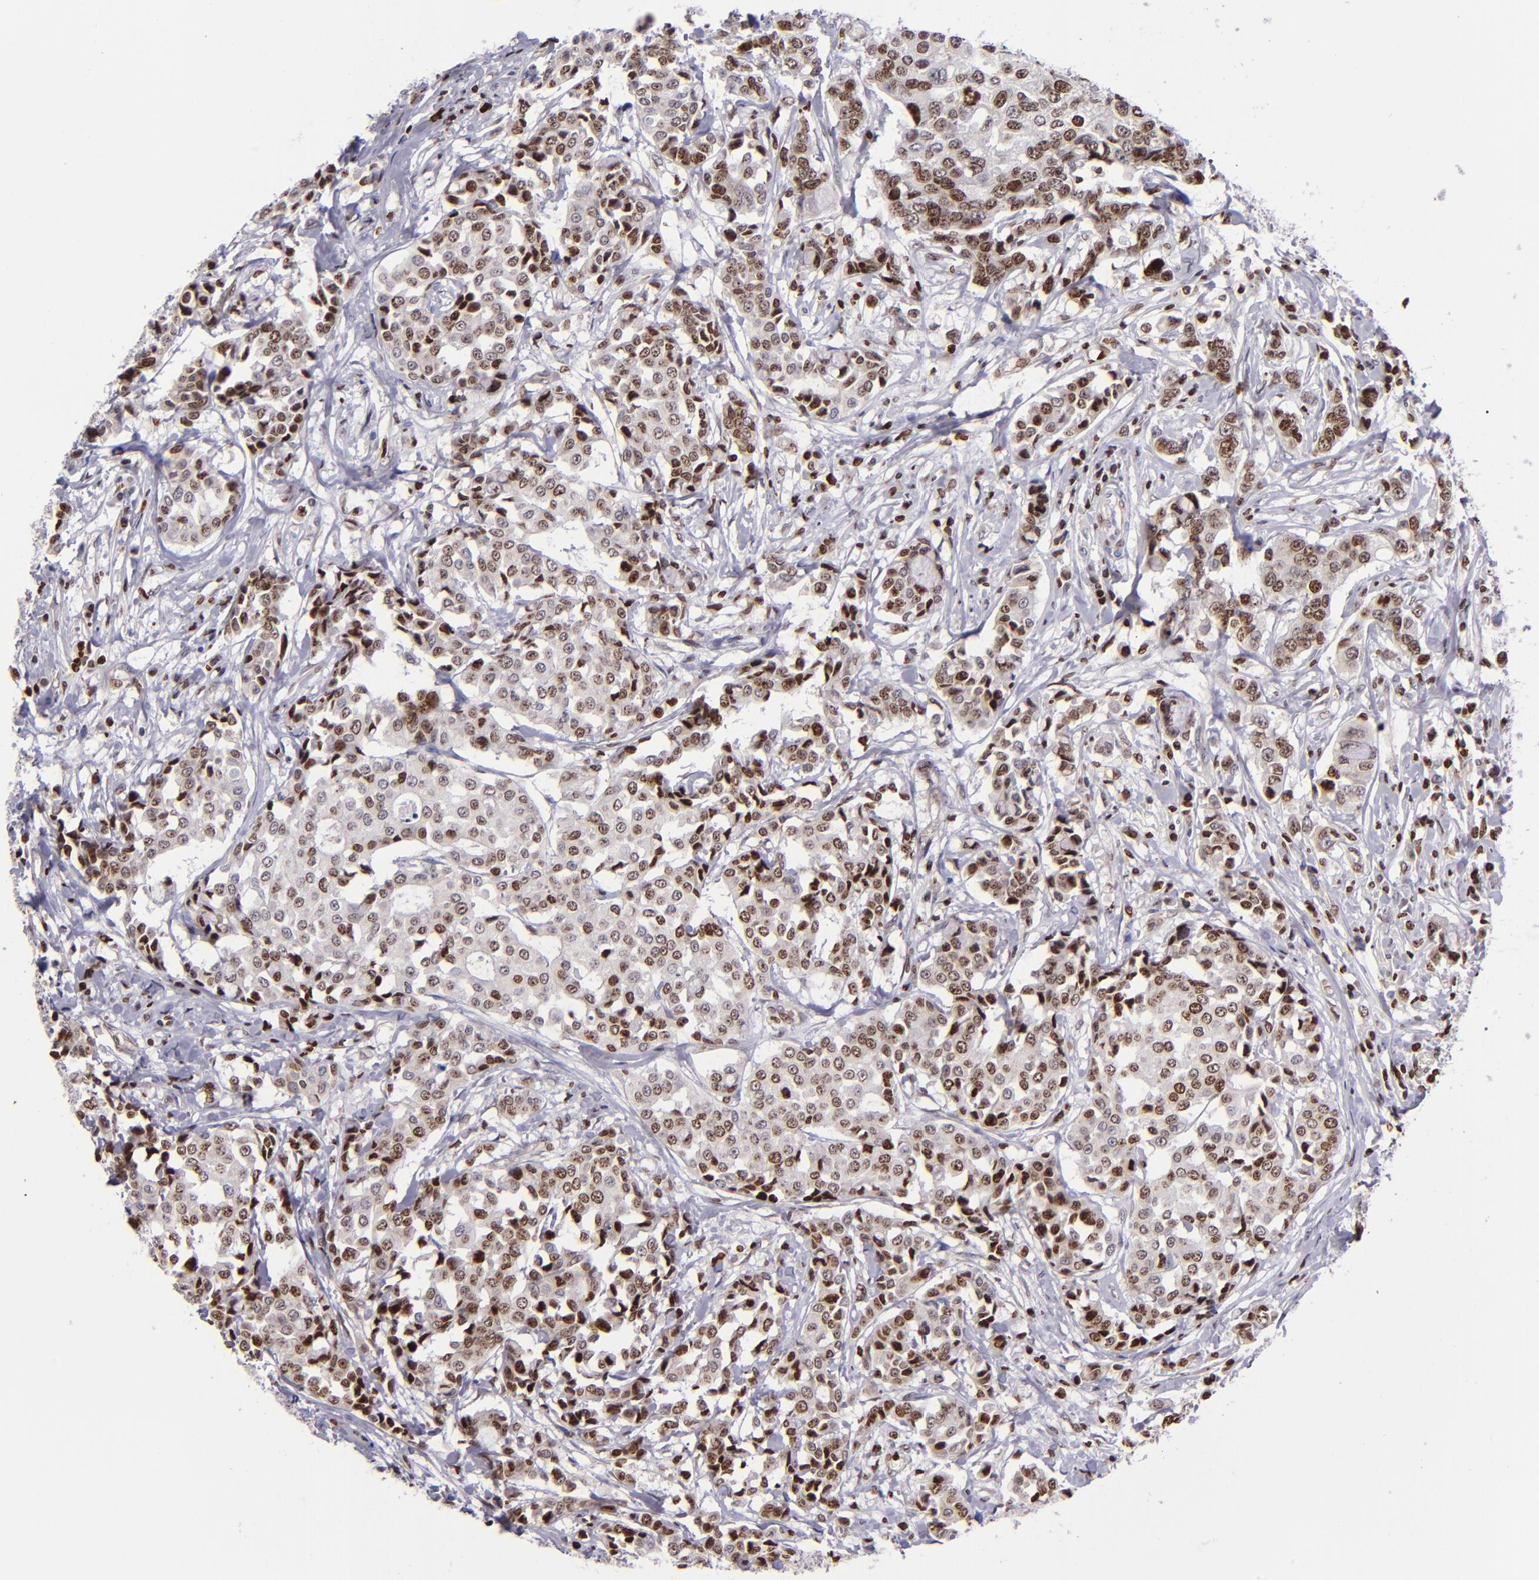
{"staining": {"intensity": "moderate", "quantity": ">75%", "location": "nuclear"}, "tissue": "breast cancer", "cell_type": "Tumor cells", "image_type": "cancer", "snomed": [{"axis": "morphology", "description": "Duct carcinoma"}, {"axis": "topography", "description": "Breast"}], "caption": "Breast cancer tissue exhibits moderate nuclear staining in approximately >75% of tumor cells, visualized by immunohistochemistry.", "gene": "CDKL5", "patient": {"sex": "female", "age": 27}}